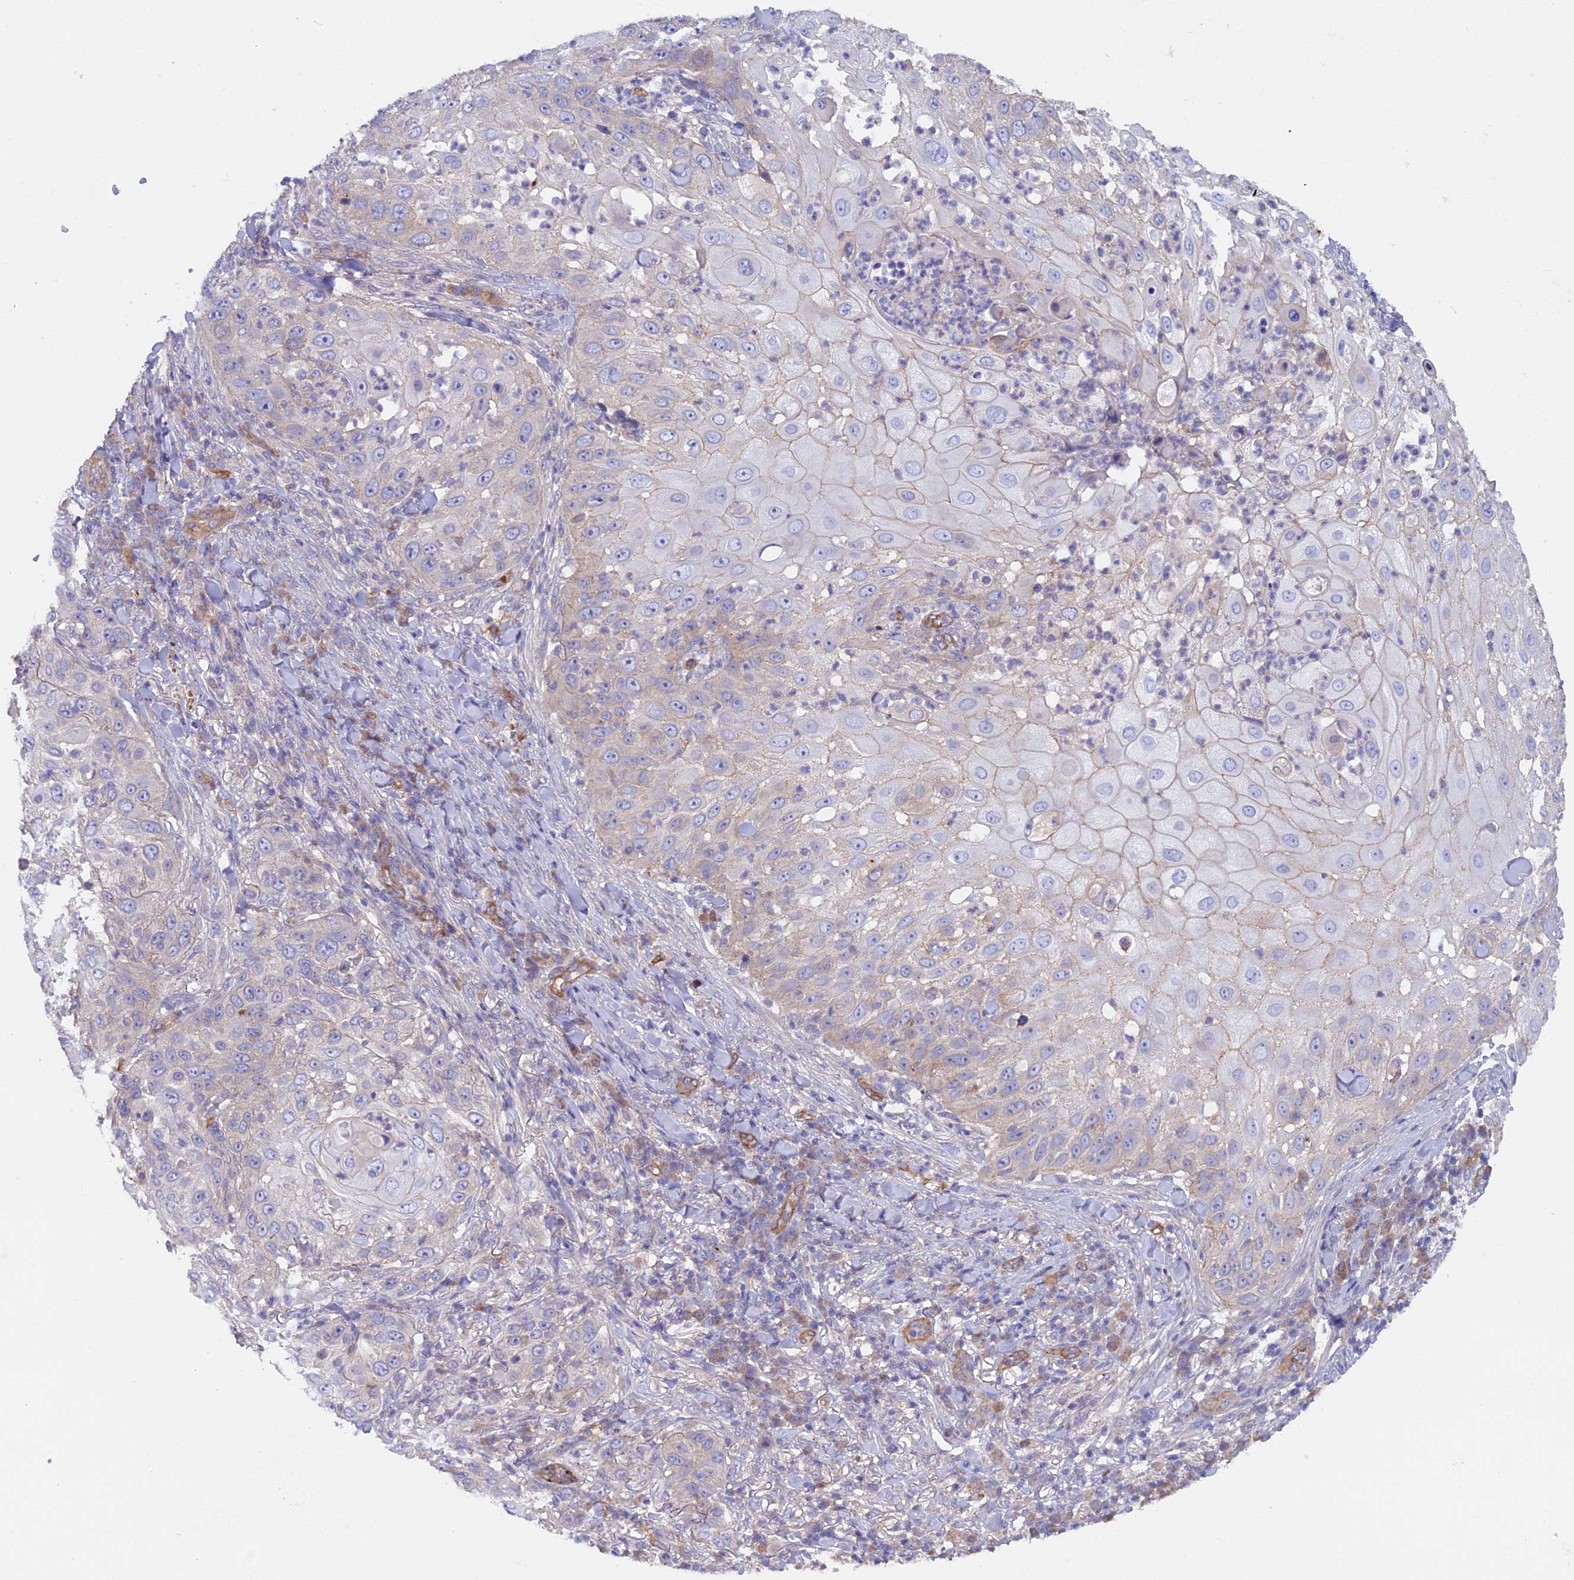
{"staining": {"intensity": "negative", "quantity": "none", "location": "none"}, "tissue": "skin cancer", "cell_type": "Tumor cells", "image_type": "cancer", "snomed": [{"axis": "morphology", "description": "Squamous cell carcinoma, NOS"}, {"axis": "topography", "description": "Skin"}], "caption": "Immunohistochemistry (IHC) image of human squamous cell carcinoma (skin) stained for a protein (brown), which displays no positivity in tumor cells.", "gene": "DUS3L", "patient": {"sex": "female", "age": 44}}